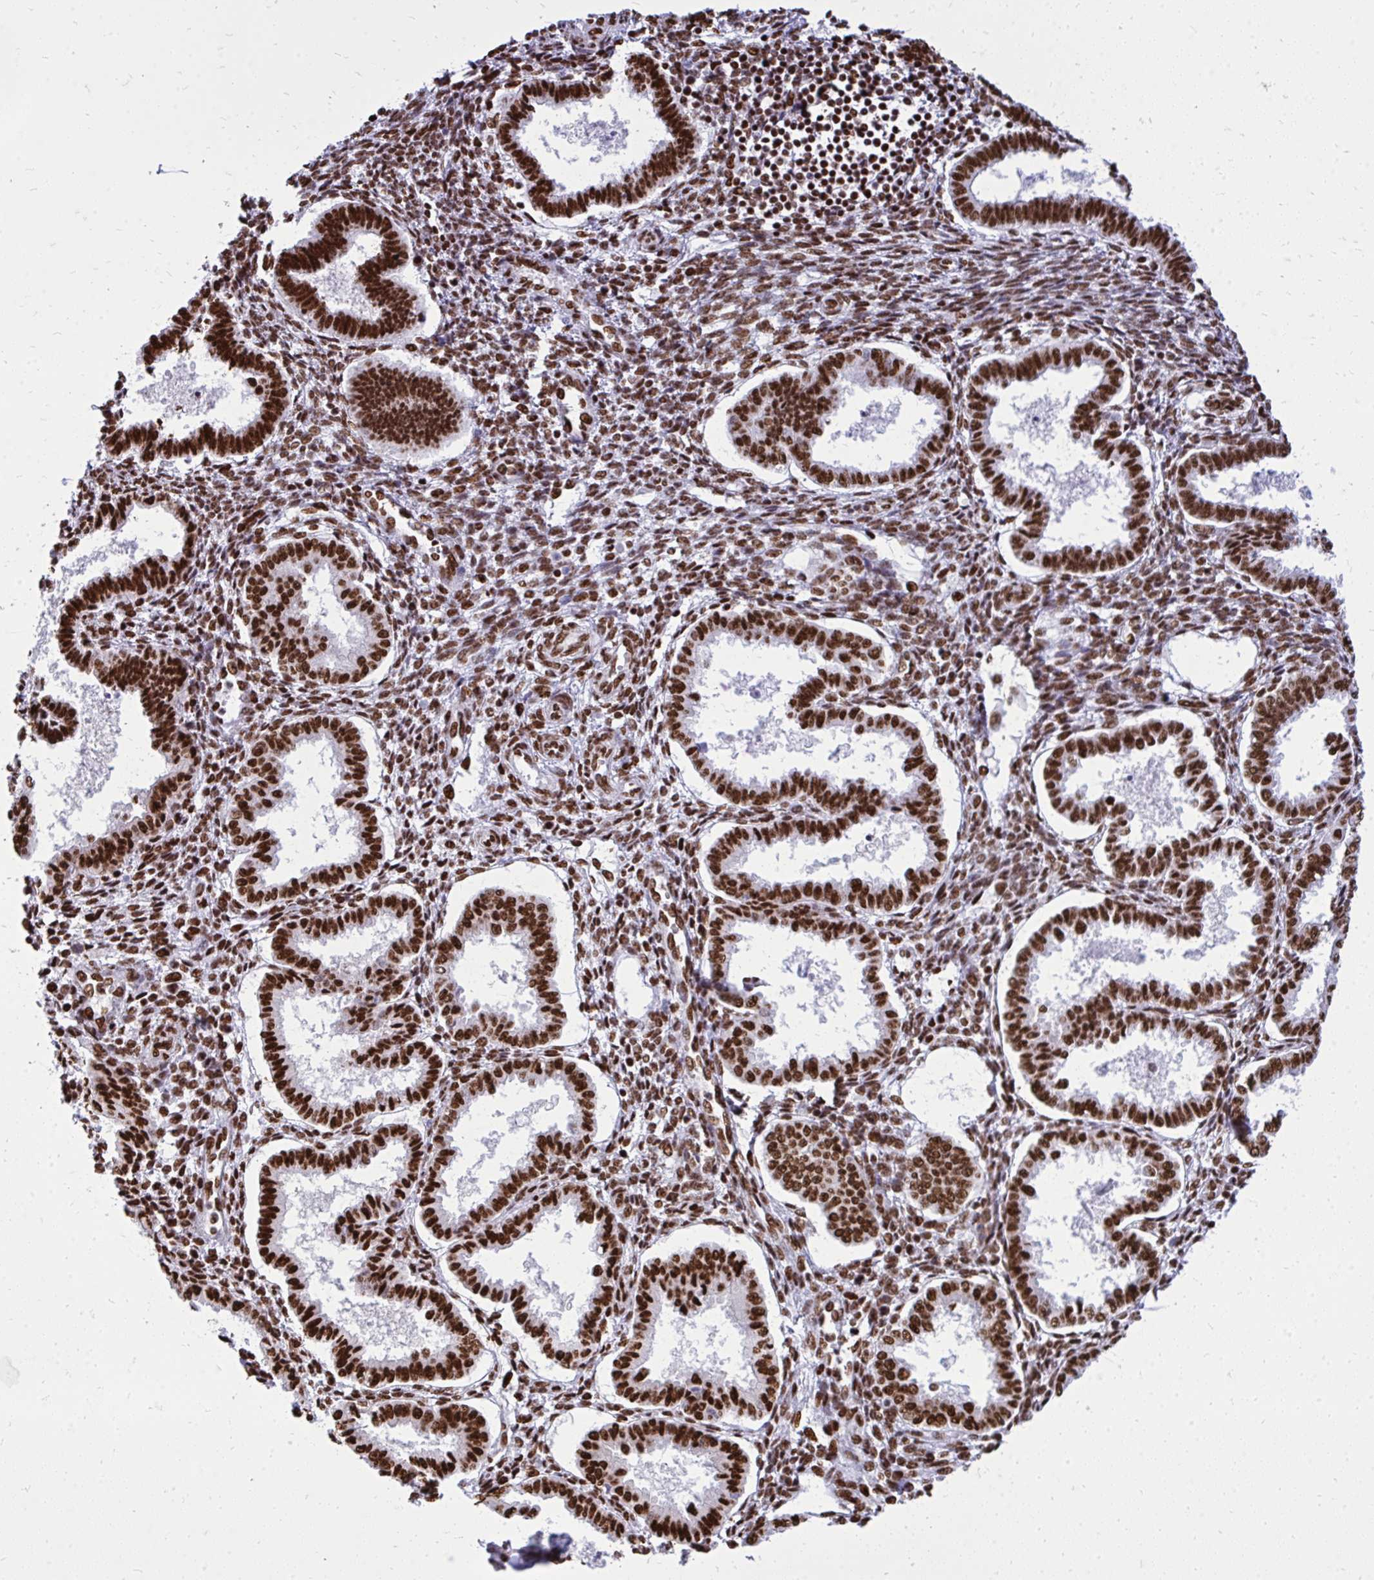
{"staining": {"intensity": "strong", "quantity": ">75%", "location": "nuclear"}, "tissue": "endometrium", "cell_type": "Cells in endometrial stroma", "image_type": "normal", "snomed": [{"axis": "morphology", "description": "Normal tissue, NOS"}, {"axis": "topography", "description": "Endometrium"}], "caption": "Human endometrium stained with a protein marker reveals strong staining in cells in endometrial stroma.", "gene": "TBL1Y", "patient": {"sex": "female", "age": 24}}